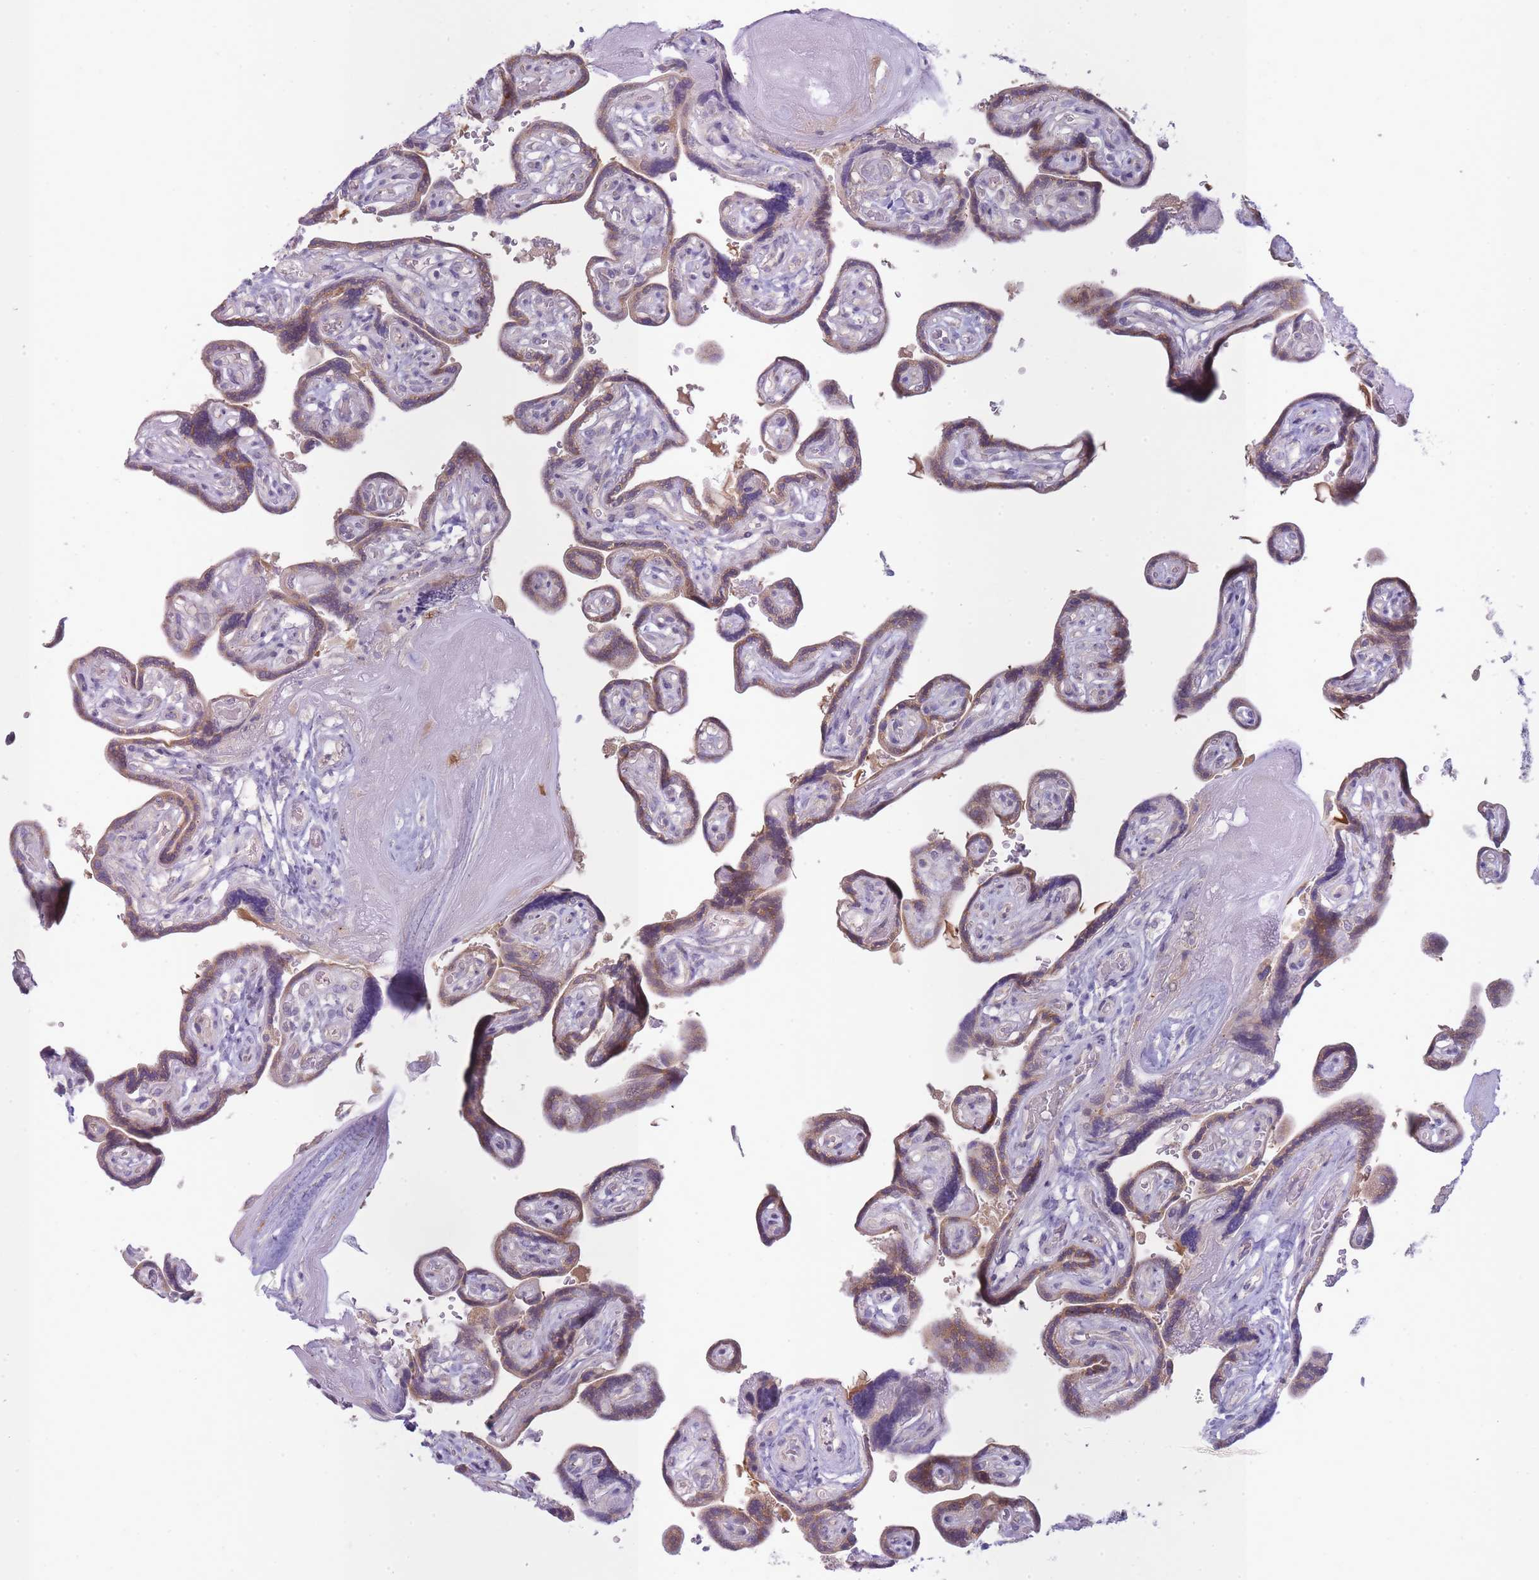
{"staining": {"intensity": "moderate", "quantity": ">75%", "location": "cytoplasmic/membranous"}, "tissue": "placenta", "cell_type": "Decidual cells", "image_type": "normal", "snomed": [{"axis": "morphology", "description": "Normal tissue, NOS"}, {"axis": "topography", "description": "Placenta"}], "caption": "Immunohistochemical staining of normal human placenta exhibits medium levels of moderate cytoplasmic/membranous positivity in about >75% of decidual cells. The protein is shown in brown color, while the nuclei are stained blue.", "gene": "OR5L1", "patient": {"sex": "female", "age": 32}}